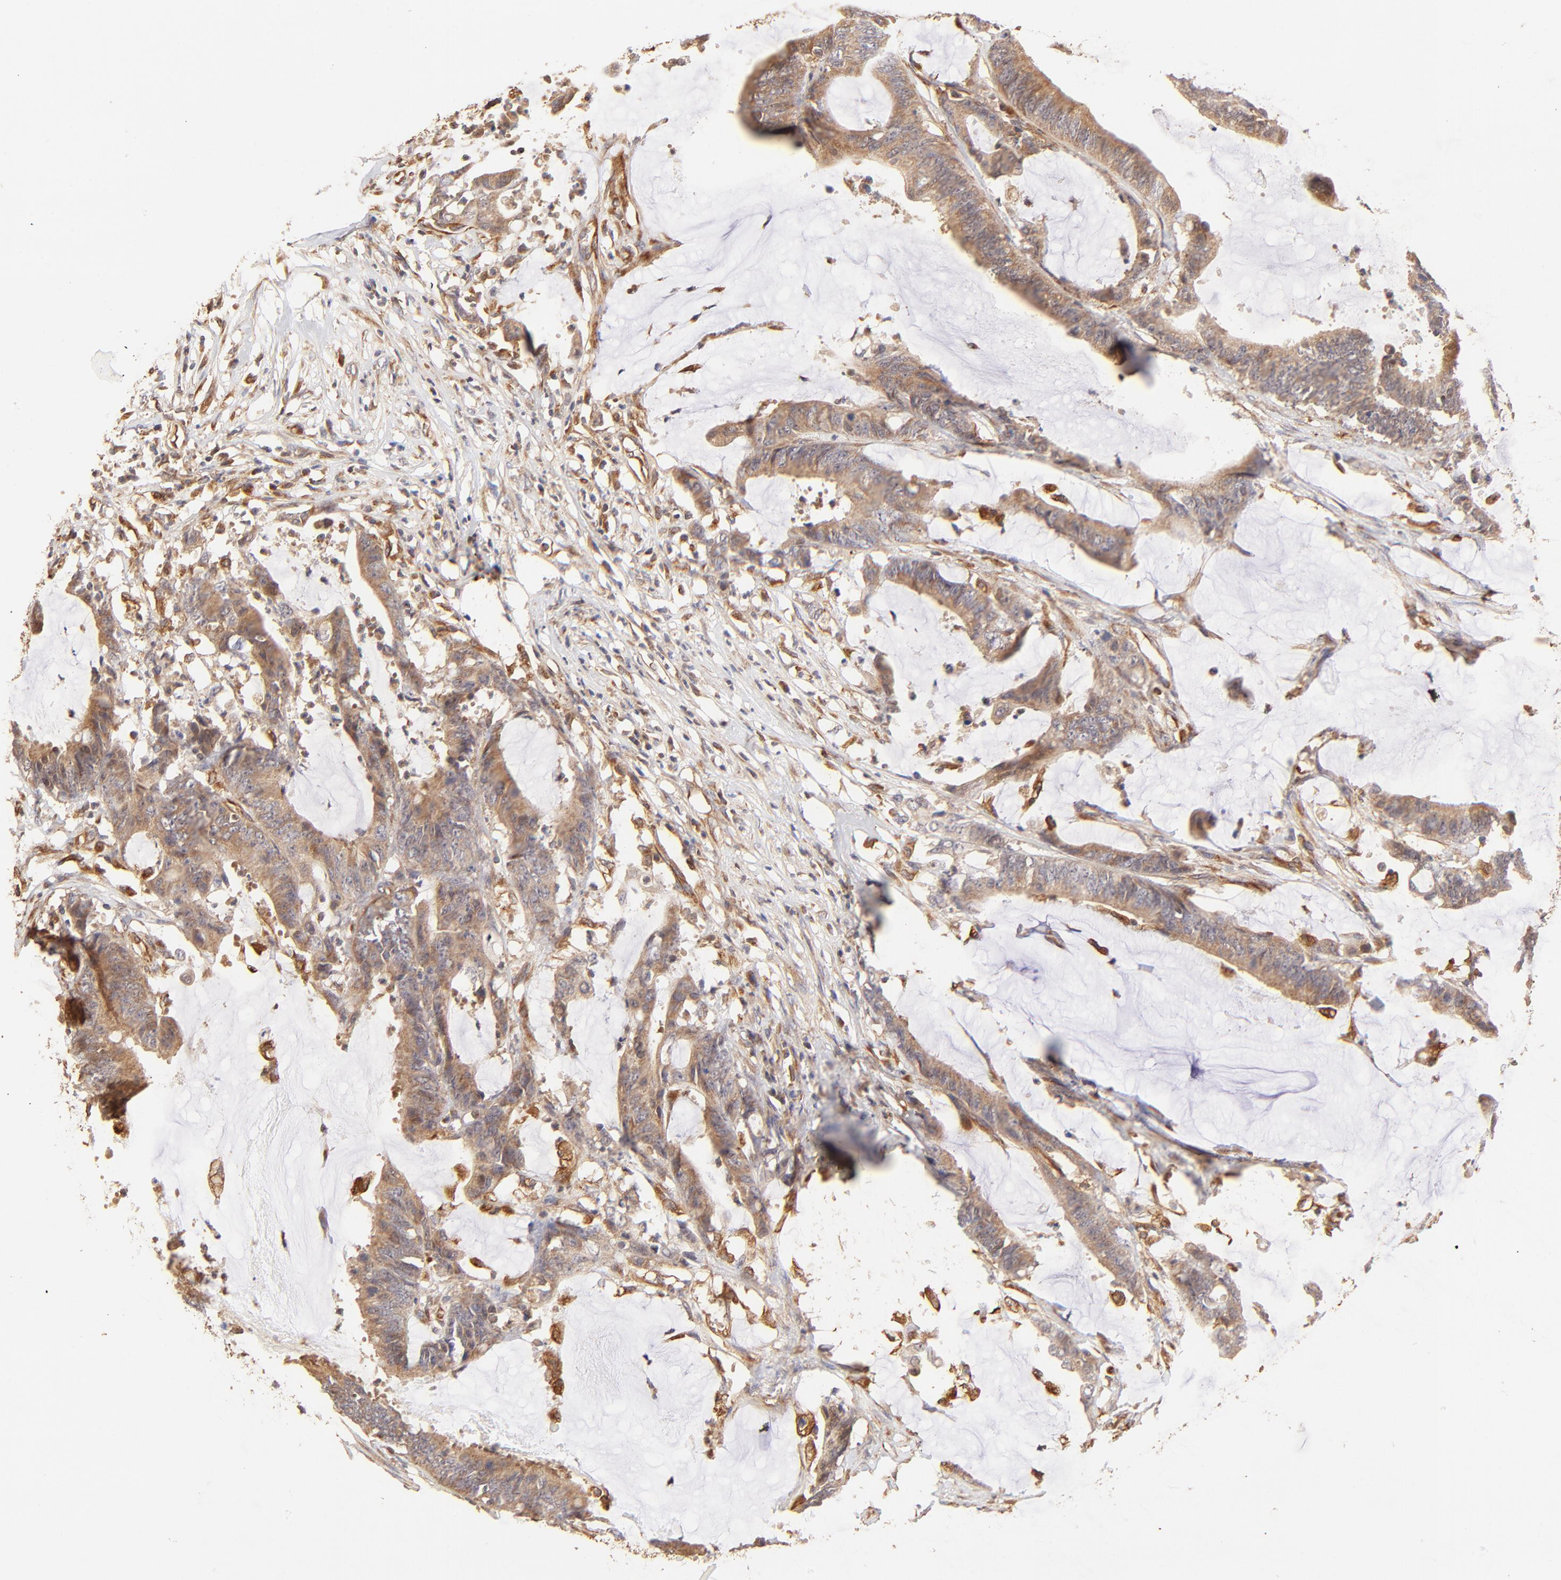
{"staining": {"intensity": "moderate", "quantity": ">75%", "location": "cytoplasmic/membranous"}, "tissue": "colorectal cancer", "cell_type": "Tumor cells", "image_type": "cancer", "snomed": [{"axis": "morphology", "description": "Adenocarcinoma, NOS"}, {"axis": "topography", "description": "Rectum"}], "caption": "Immunohistochemical staining of colorectal cancer demonstrates medium levels of moderate cytoplasmic/membranous expression in approximately >75% of tumor cells.", "gene": "TNFAIP3", "patient": {"sex": "female", "age": 66}}